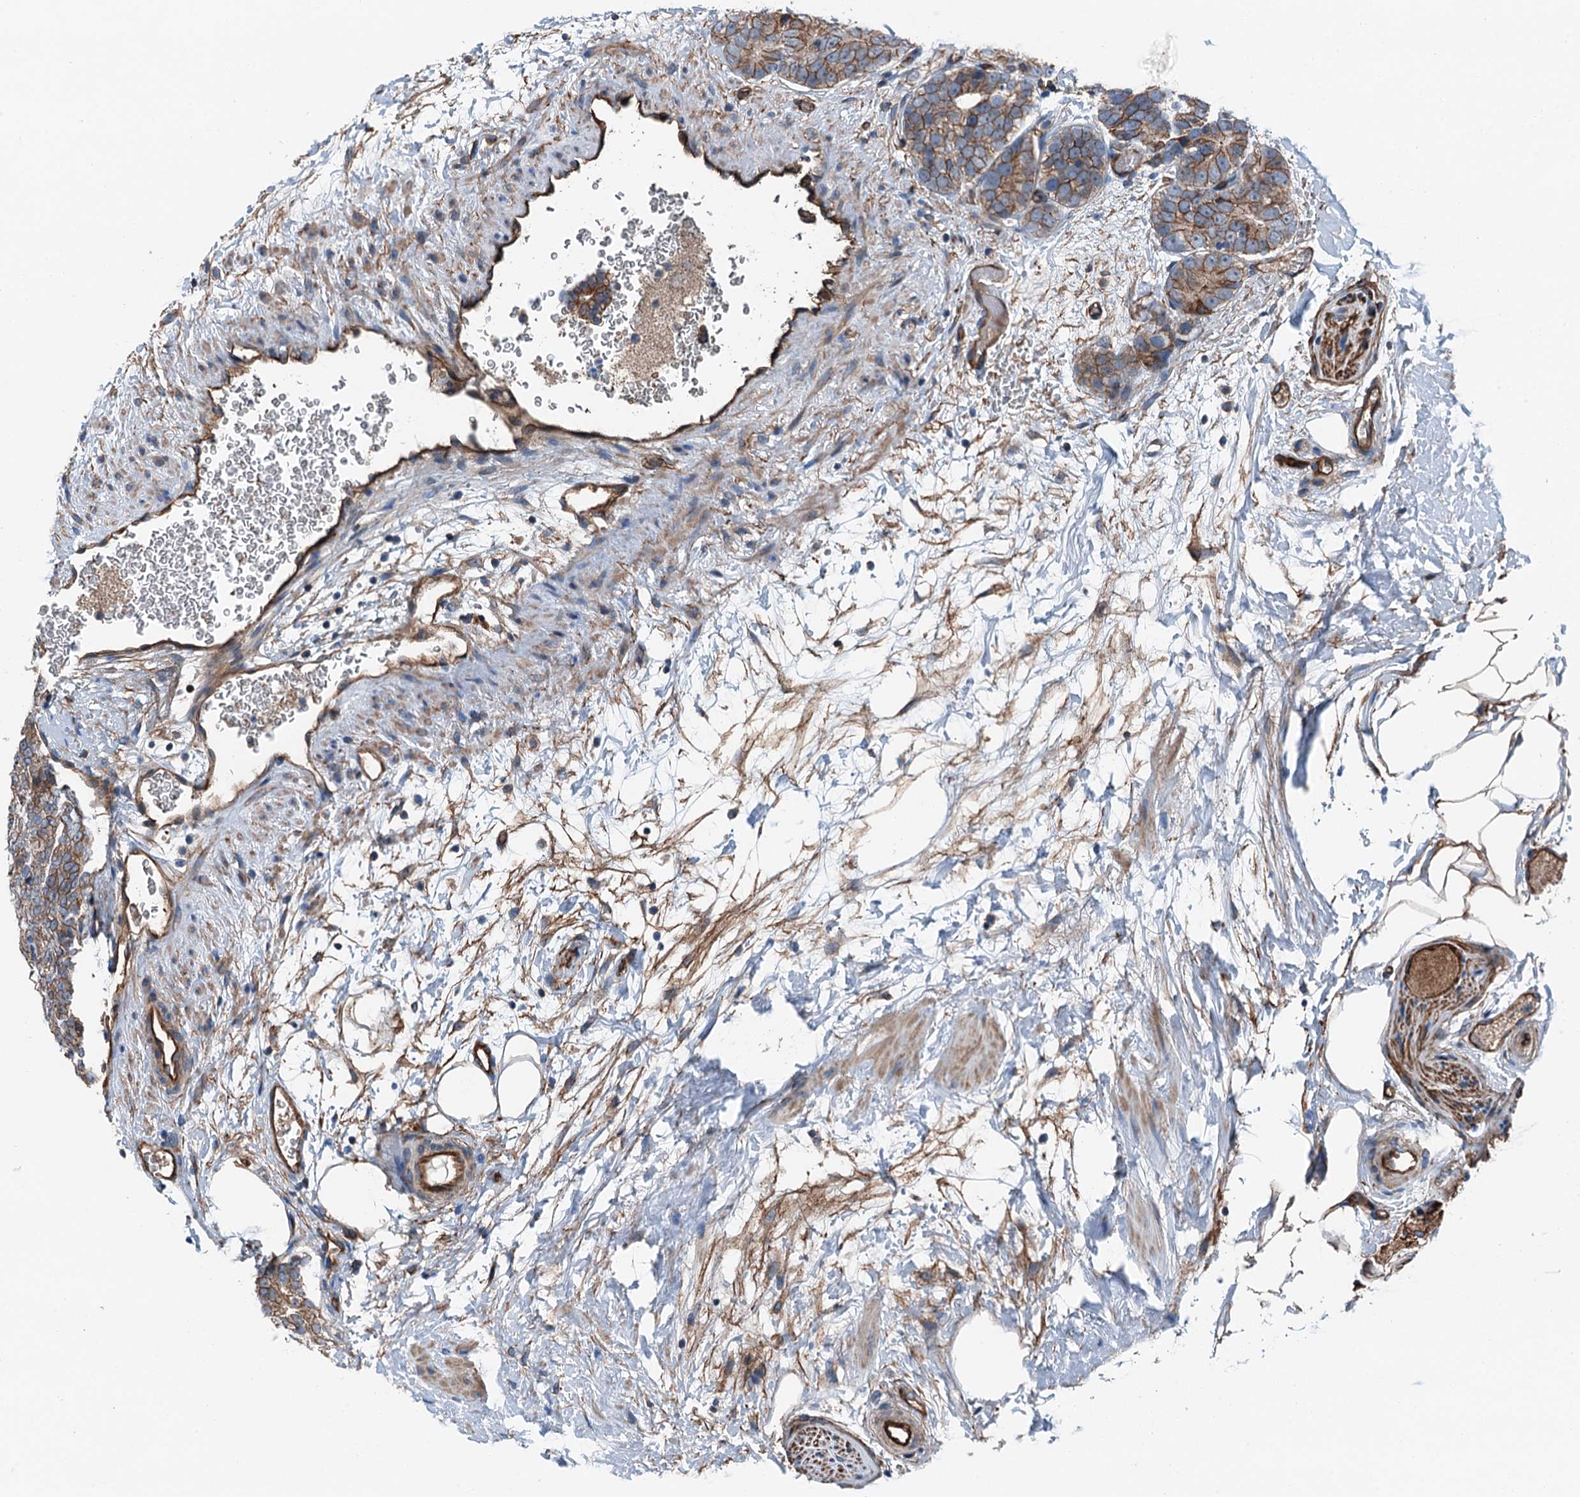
{"staining": {"intensity": "moderate", "quantity": ">75%", "location": "cytoplasmic/membranous"}, "tissue": "prostate cancer", "cell_type": "Tumor cells", "image_type": "cancer", "snomed": [{"axis": "morphology", "description": "Adenocarcinoma, High grade"}, {"axis": "topography", "description": "Prostate"}], "caption": "Prostate adenocarcinoma (high-grade) tissue displays moderate cytoplasmic/membranous positivity in about >75% of tumor cells, visualized by immunohistochemistry.", "gene": "NMRAL1", "patient": {"sex": "male", "age": 56}}